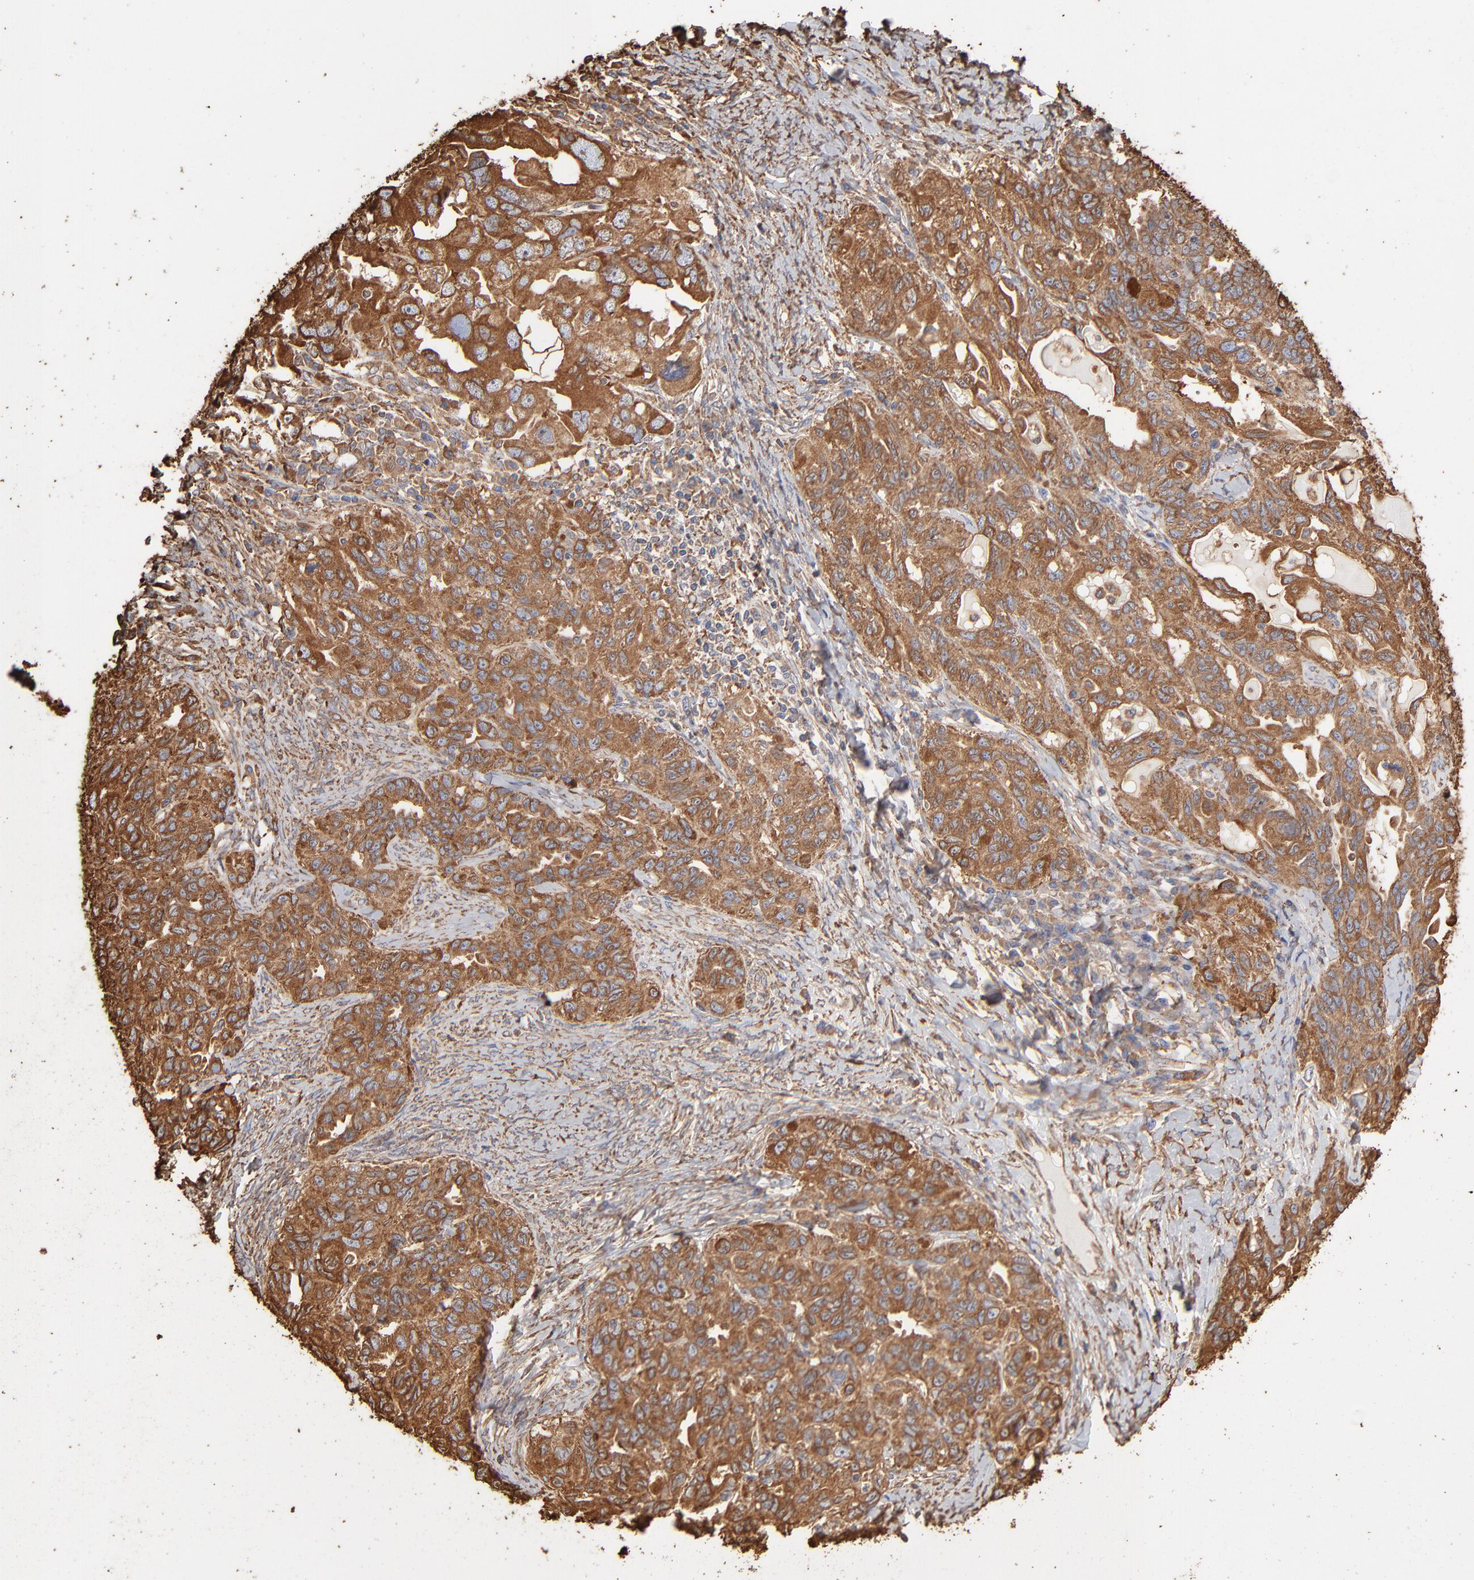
{"staining": {"intensity": "moderate", "quantity": ">75%", "location": "cytoplasmic/membranous"}, "tissue": "ovarian cancer", "cell_type": "Tumor cells", "image_type": "cancer", "snomed": [{"axis": "morphology", "description": "Cystadenocarcinoma, serous, NOS"}, {"axis": "topography", "description": "Ovary"}], "caption": "Ovarian cancer (serous cystadenocarcinoma) stained with IHC shows moderate cytoplasmic/membranous expression in approximately >75% of tumor cells.", "gene": "PDIA3", "patient": {"sex": "female", "age": 82}}